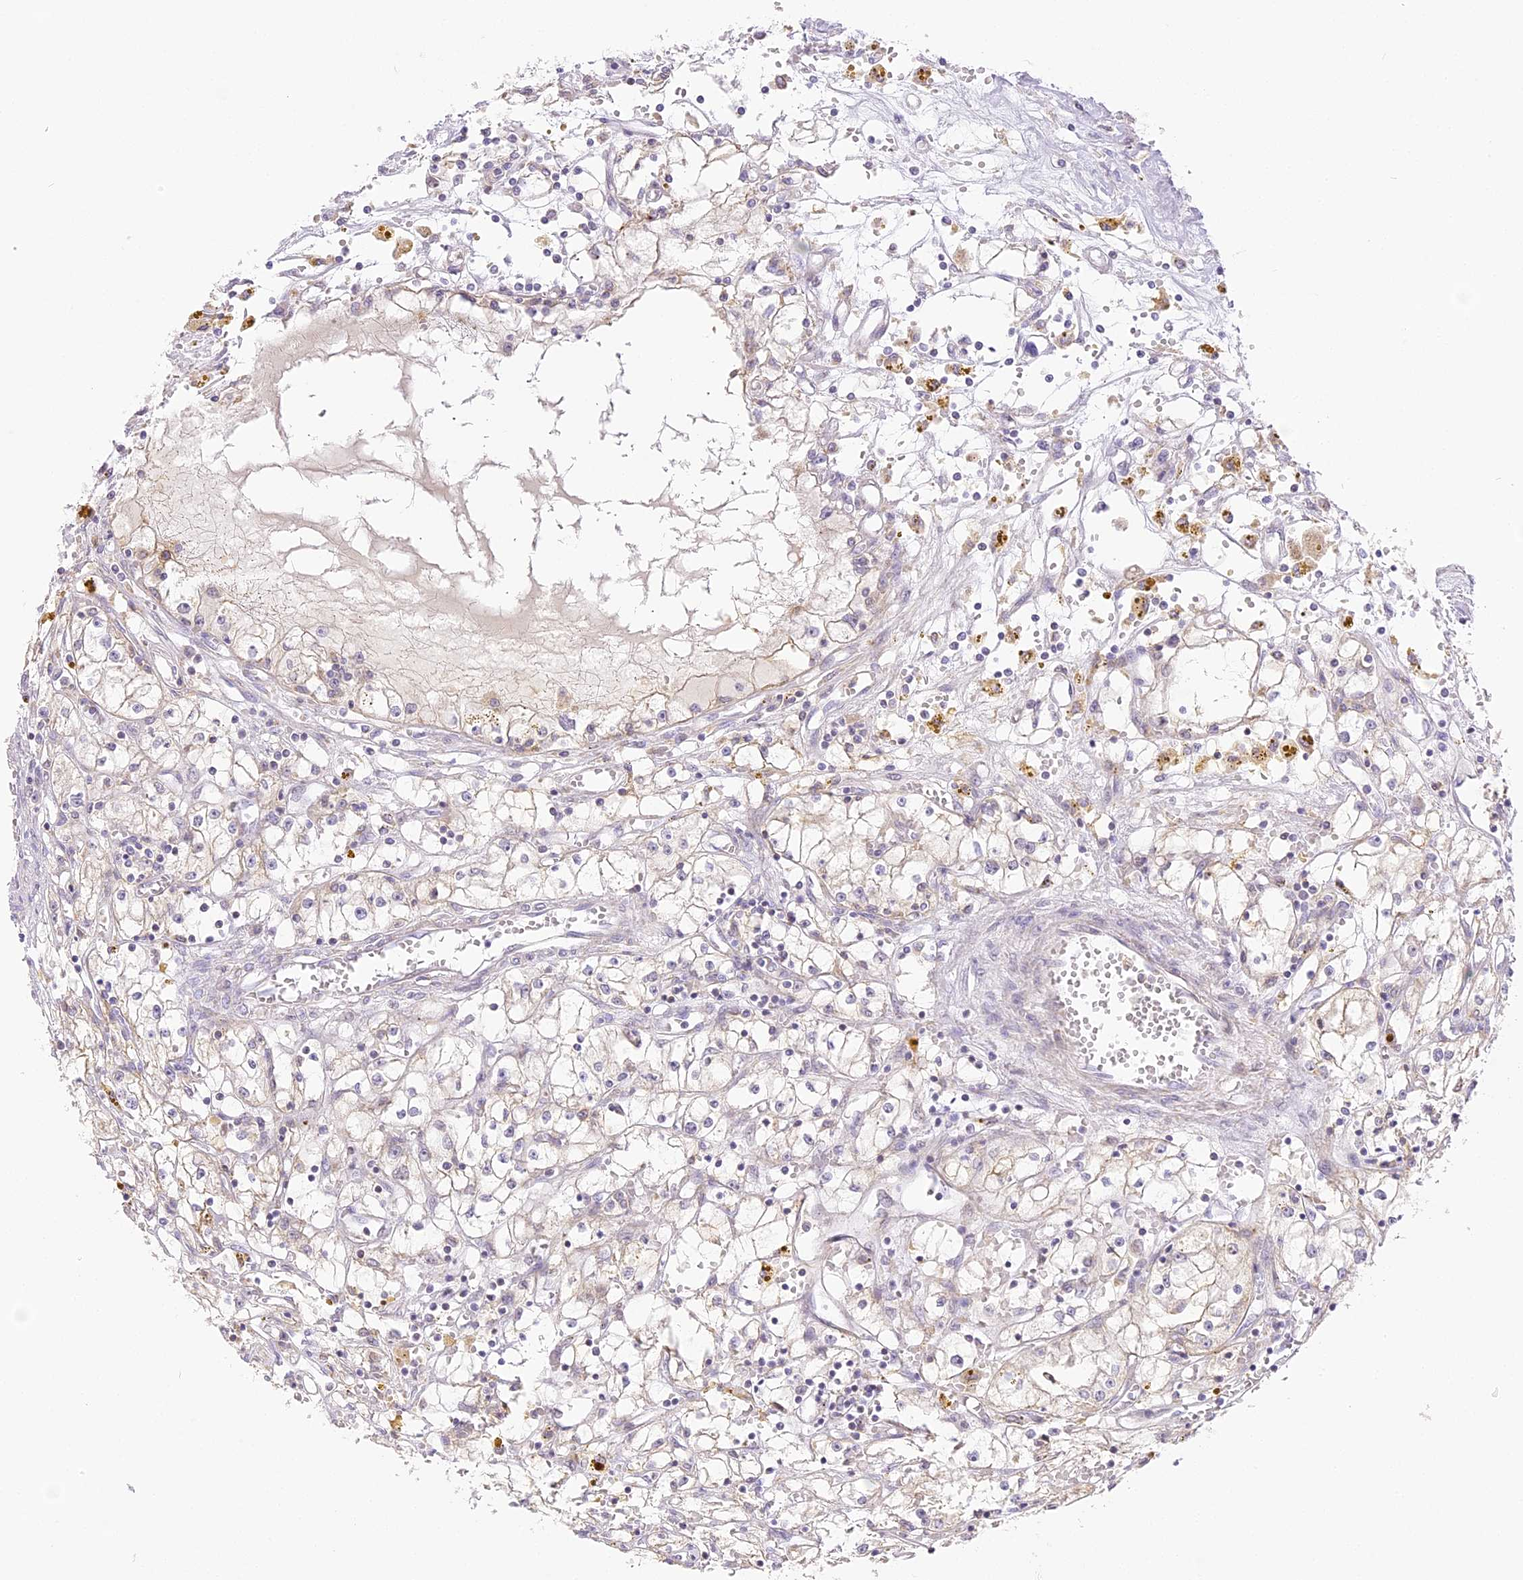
{"staining": {"intensity": "negative", "quantity": "none", "location": "none"}, "tissue": "renal cancer", "cell_type": "Tumor cells", "image_type": "cancer", "snomed": [{"axis": "morphology", "description": "Adenocarcinoma, NOS"}, {"axis": "topography", "description": "Kidney"}], "caption": "DAB (3,3'-diaminobenzidine) immunohistochemical staining of human renal cancer (adenocarcinoma) demonstrates no significant staining in tumor cells. (Immunohistochemistry, brightfield microscopy, high magnification).", "gene": "CCDC30", "patient": {"sex": "male", "age": 56}}